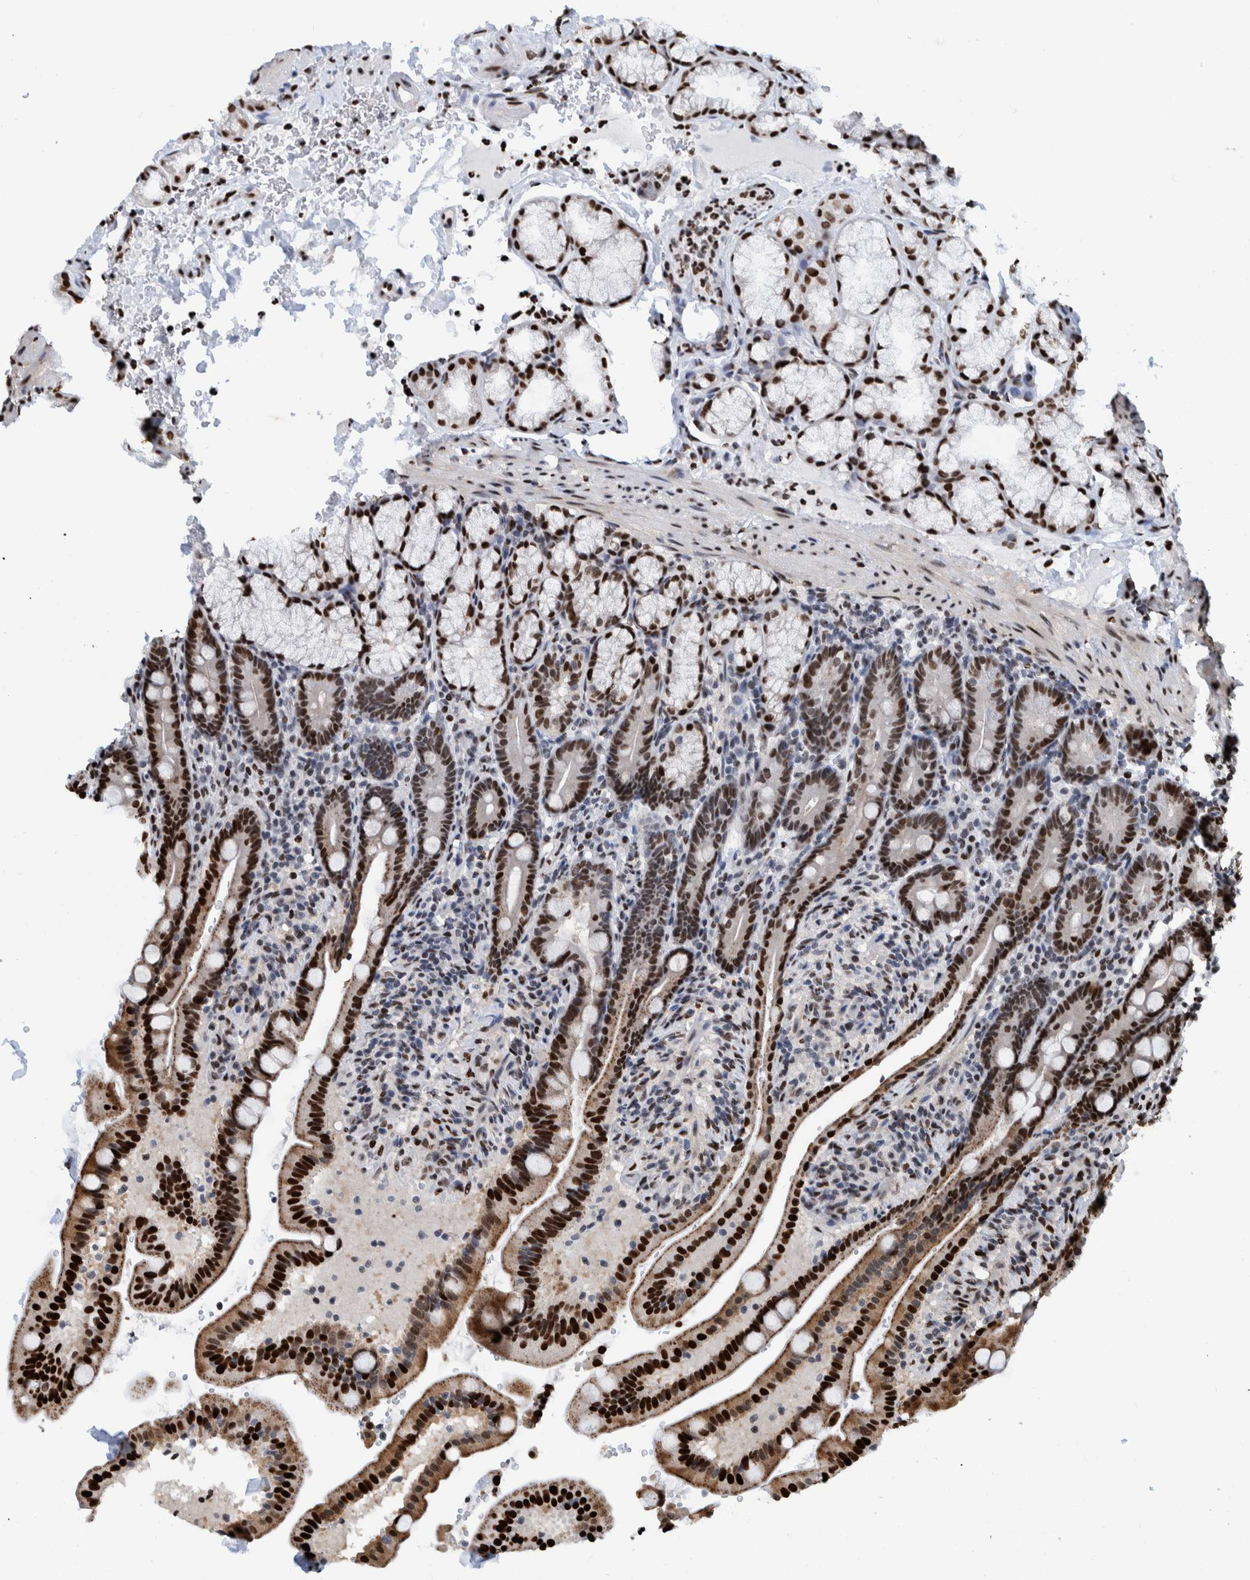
{"staining": {"intensity": "strong", "quantity": ">75%", "location": "nuclear"}, "tissue": "duodenum", "cell_type": "Glandular cells", "image_type": "normal", "snomed": [{"axis": "morphology", "description": "Normal tissue, NOS"}, {"axis": "topography", "description": "Duodenum"}], "caption": "The micrograph shows immunohistochemical staining of benign duodenum. There is strong nuclear expression is appreciated in approximately >75% of glandular cells.", "gene": "HEATR9", "patient": {"sex": "male", "age": 54}}